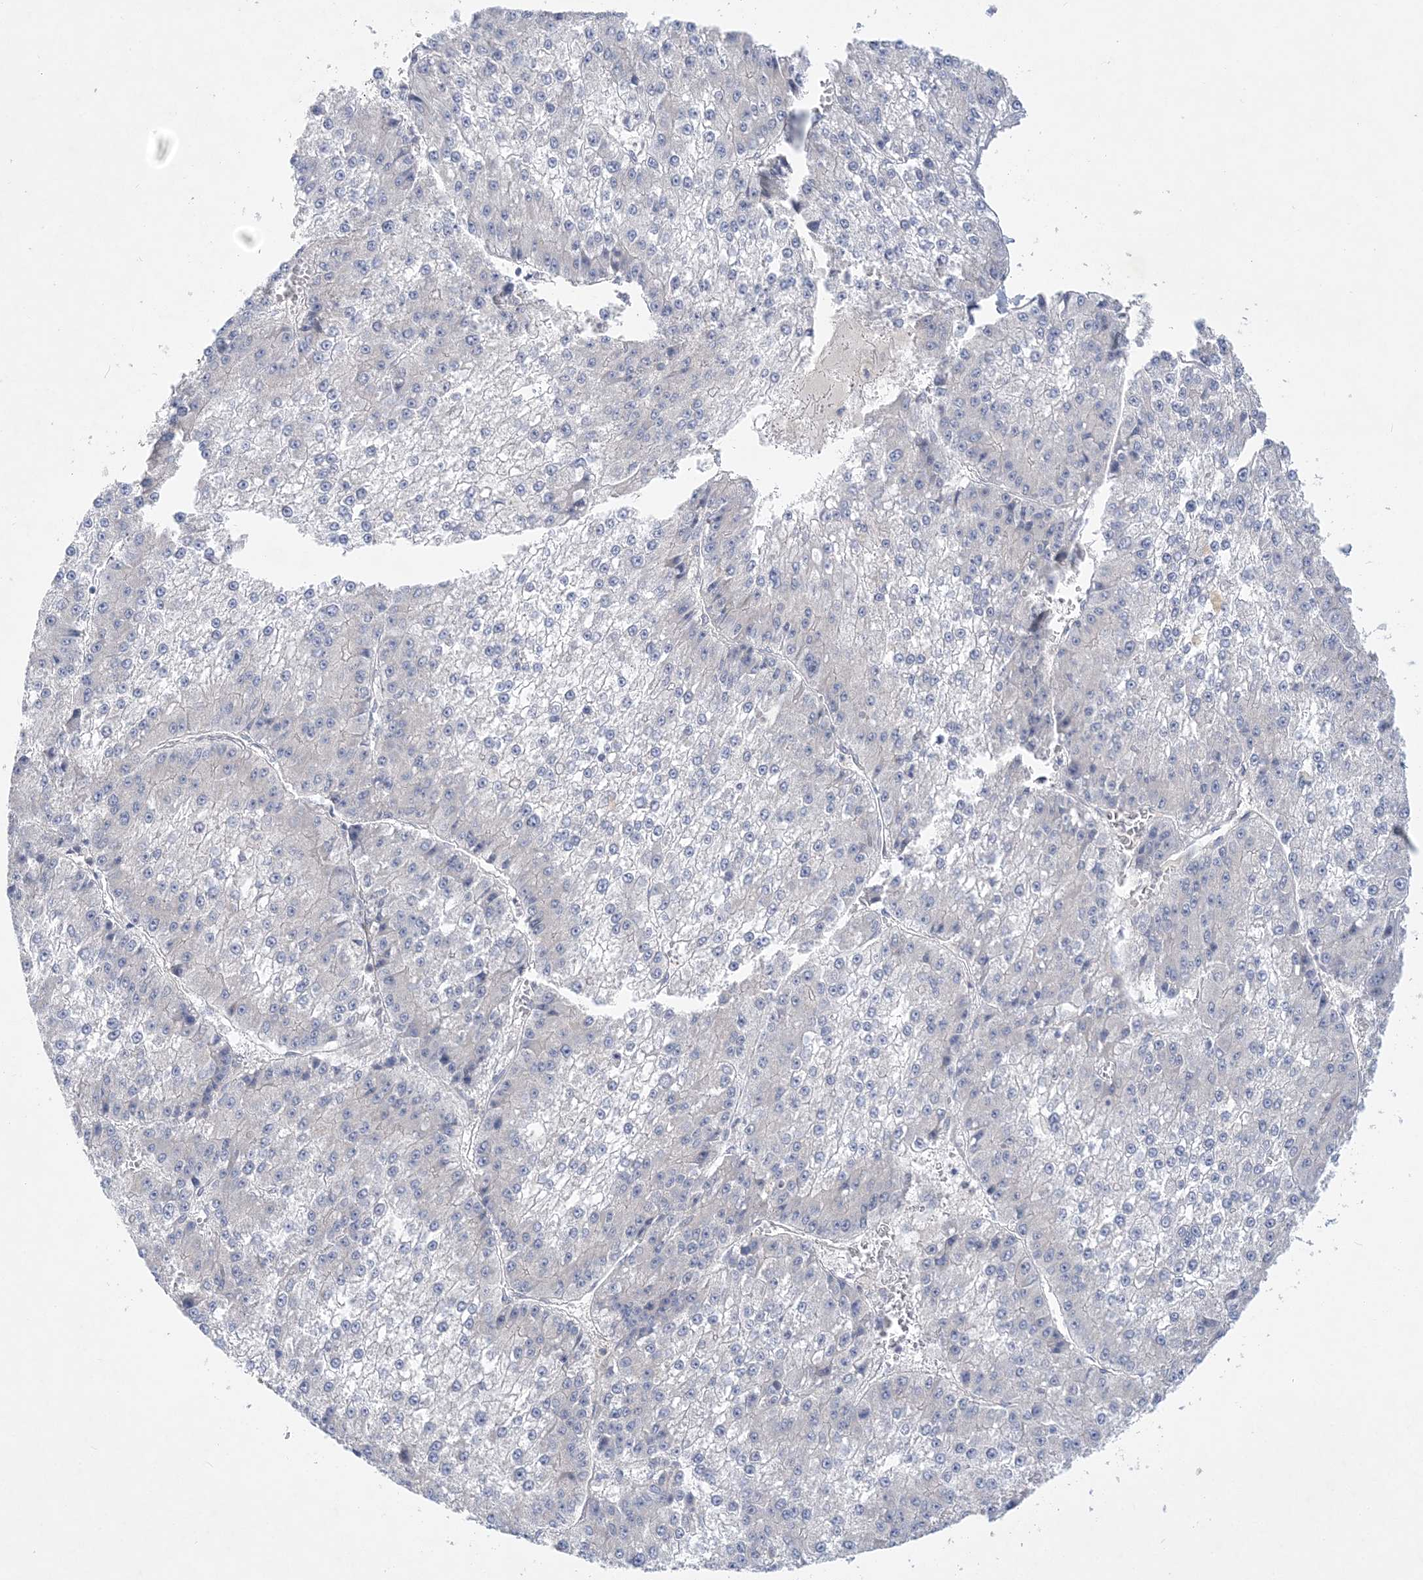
{"staining": {"intensity": "negative", "quantity": "none", "location": "none"}, "tissue": "liver cancer", "cell_type": "Tumor cells", "image_type": "cancer", "snomed": [{"axis": "morphology", "description": "Carcinoma, Hepatocellular, NOS"}, {"axis": "topography", "description": "Liver"}], "caption": "Tumor cells are negative for brown protein staining in liver cancer (hepatocellular carcinoma). (Brightfield microscopy of DAB (3,3'-diaminobenzidine) immunohistochemistry at high magnification).", "gene": "ANKRD35", "patient": {"sex": "female", "age": 73}}